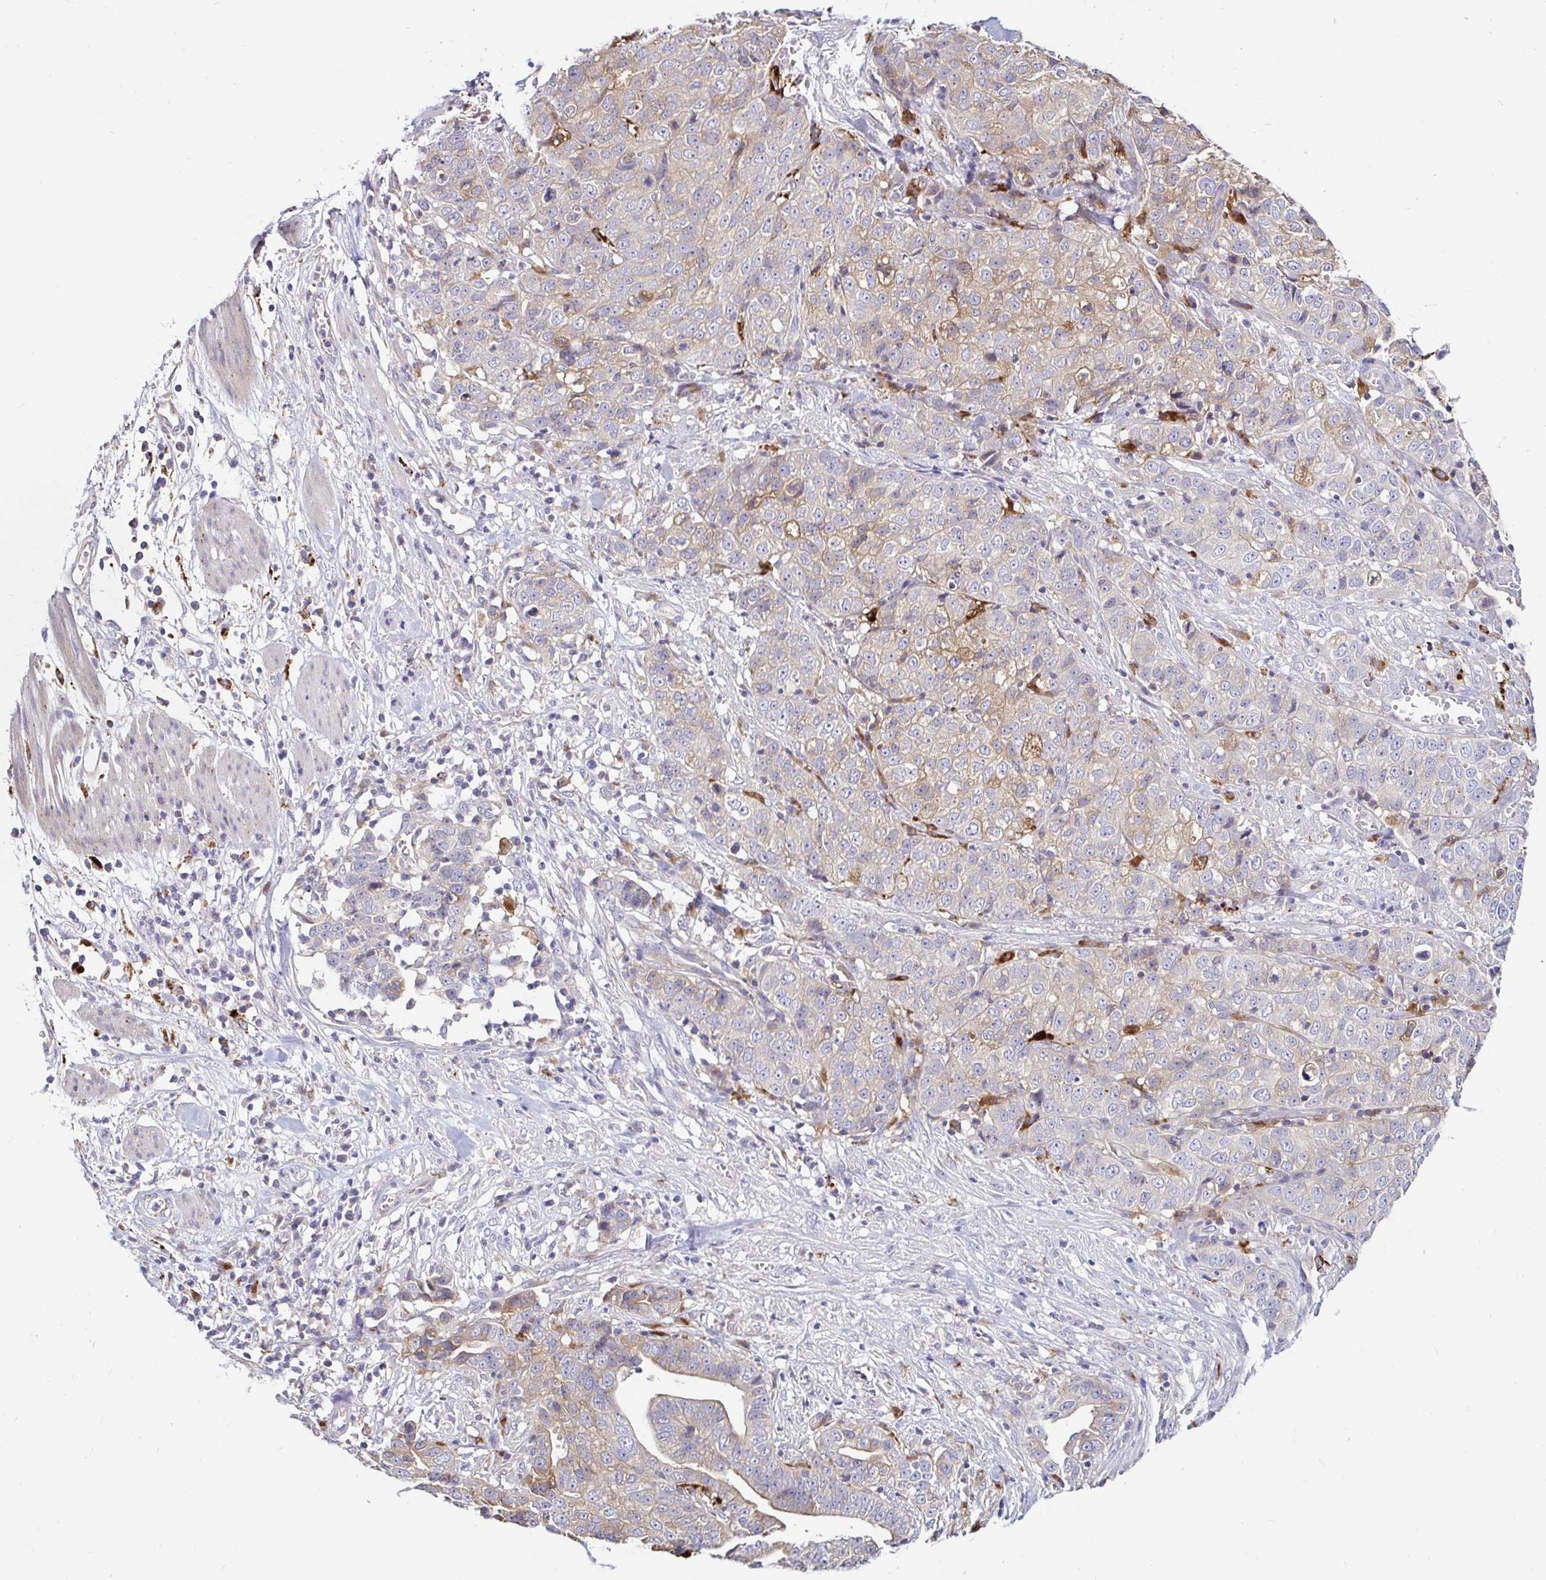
{"staining": {"intensity": "weak", "quantity": "25%-75%", "location": "cytoplasmic/membranous"}, "tissue": "stomach cancer", "cell_type": "Tumor cells", "image_type": "cancer", "snomed": [{"axis": "morphology", "description": "Adenocarcinoma, NOS"}, {"axis": "topography", "description": "Stomach, upper"}], "caption": "Stomach cancer stained for a protein displays weak cytoplasmic/membranous positivity in tumor cells. (DAB (3,3'-diaminobenzidine) IHC with brightfield microscopy, high magnification).", "gene": "FUCA1", "patient": {"sex": "female", "age": 67}}